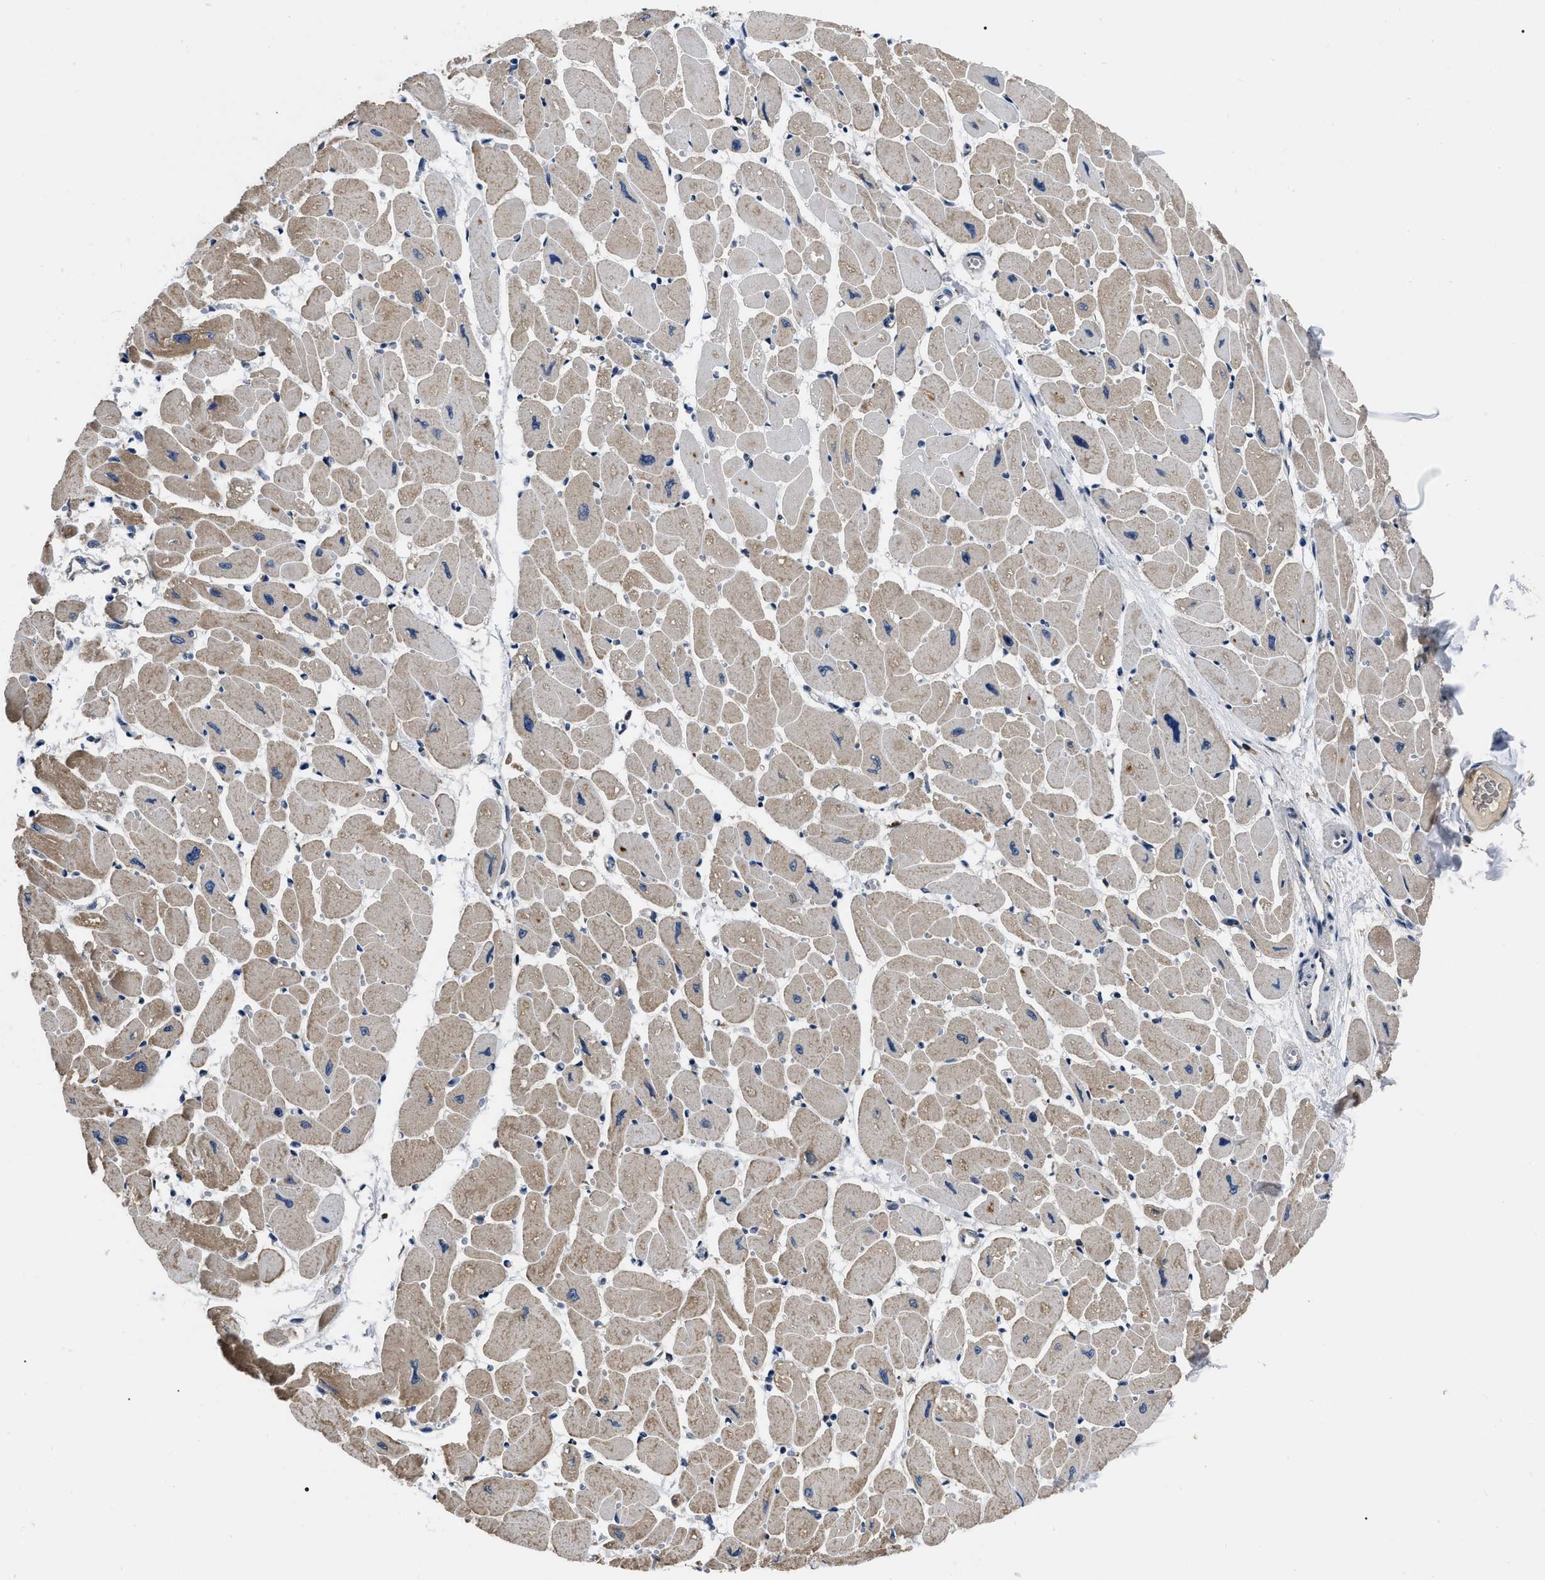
{"staining": {"intensity": "weak", "quantity": "25%-75%", "location": "cytoplasmic/membranous"}, "tissue": "heart muscle", "cell_type": "Cardiomyocytes", "image_type": "normal", "snomed": [{"axis": "morphology", "description": "Normal tissue, NOS"}, {"axis": "topography", "description": "Heart"}], "caption": "Benign heart muscle was stained to show a protein in brown. There is low levels of weak cytoplasmic/membranous staining in approximately 25%-75% of cardiomyocytes. Using DAB (brown) and hematoxylin (blue) stains, captured at high magnification using brightfield microscopy.", "gene": "GET4", "patient": {"sex": "female", "age": 54}}